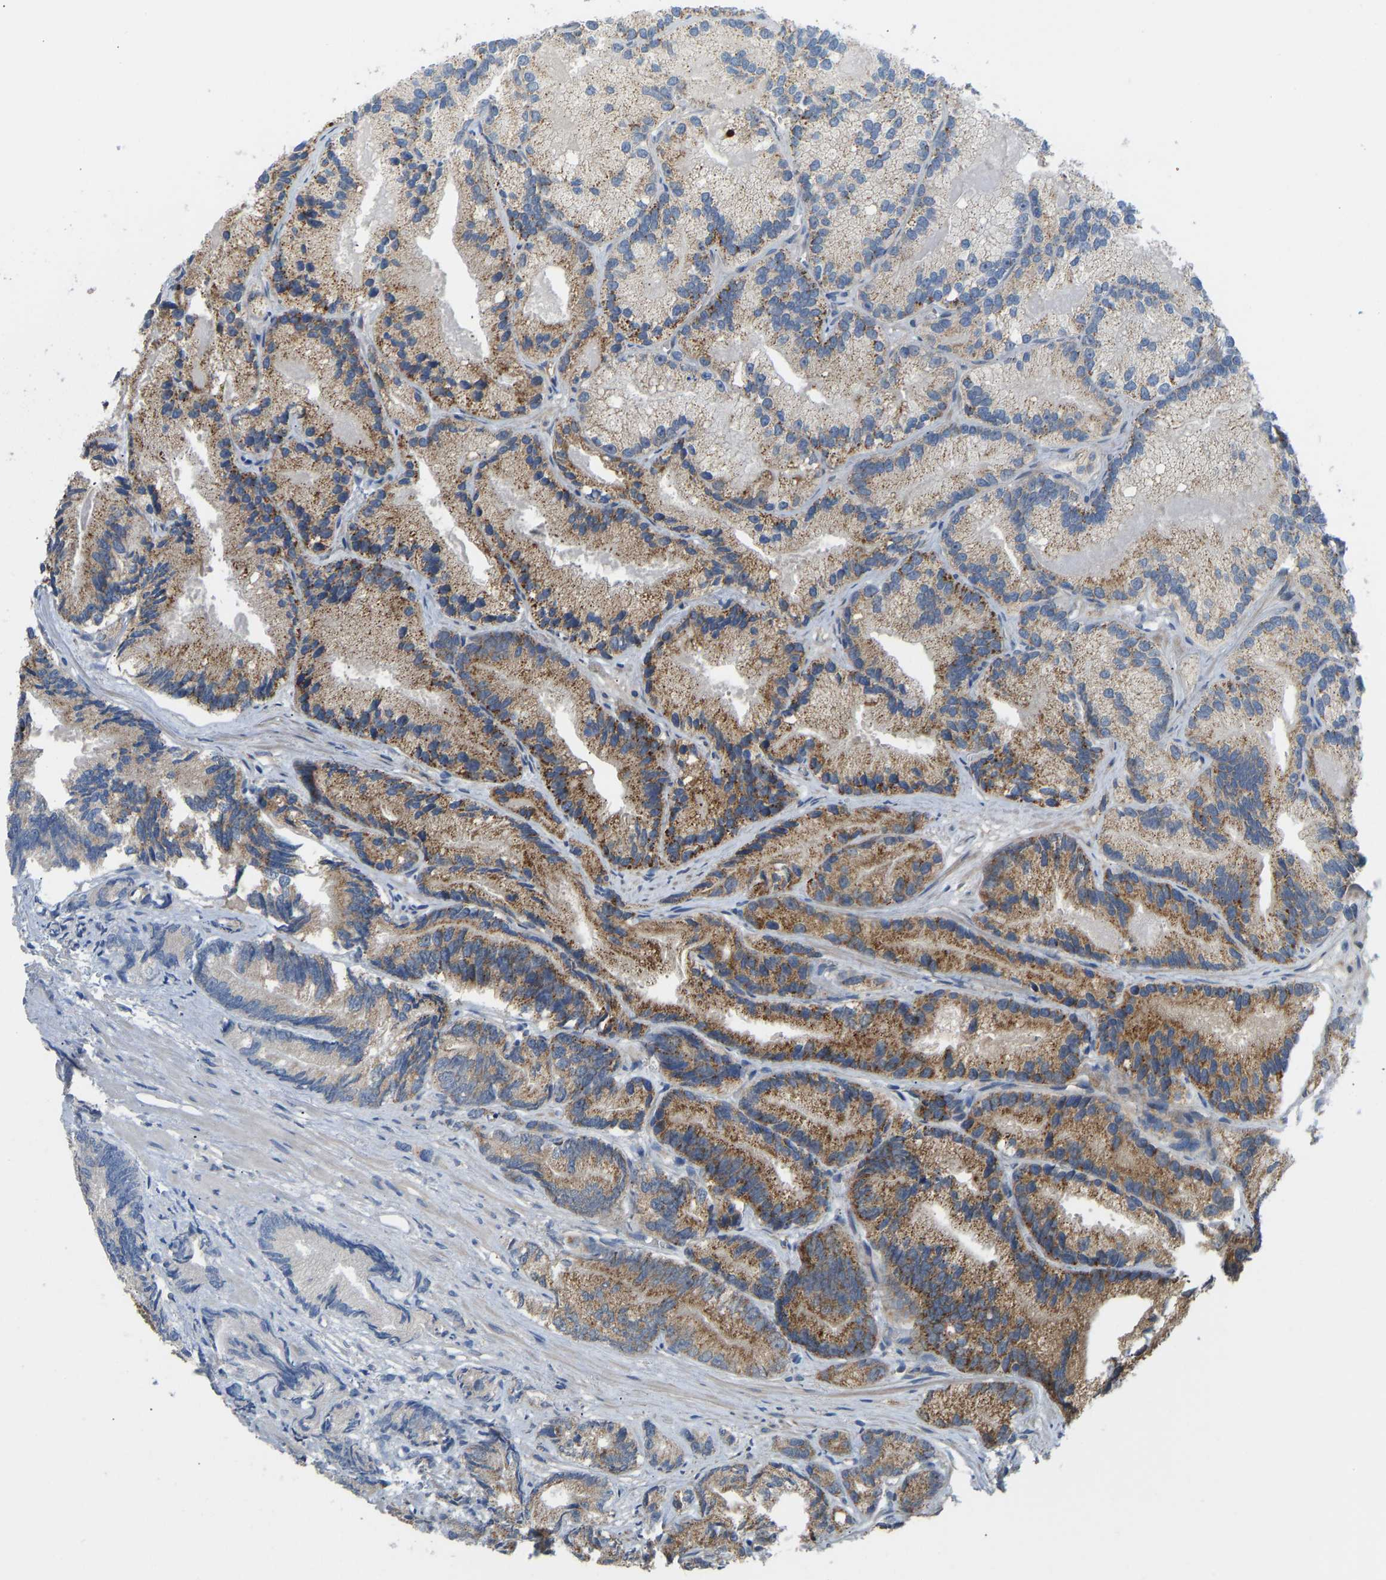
{"staining": {"intensity": "moderate", "quantity": ">75%", "location": "cytoplasmic/membranous"}, "tissue": "prostate cancer", "cell_type": "Tumor cells", "image_type": "cancer", "snomed": [{"axis": "morphology", "description": "Adenocarcinoma, Low grade"}, {"axis": "topography", "description": "Prostate"}], "caption": "There is medium levels of moderate cytoplasmic/membranous staining in tumor cells of prostate cancer (low-grade adenocarcinoma), as demonstrated by immunohistochemical staining (brown color).", "gene": "RBP1", "patient": {"sex": "male", "age": 89}}